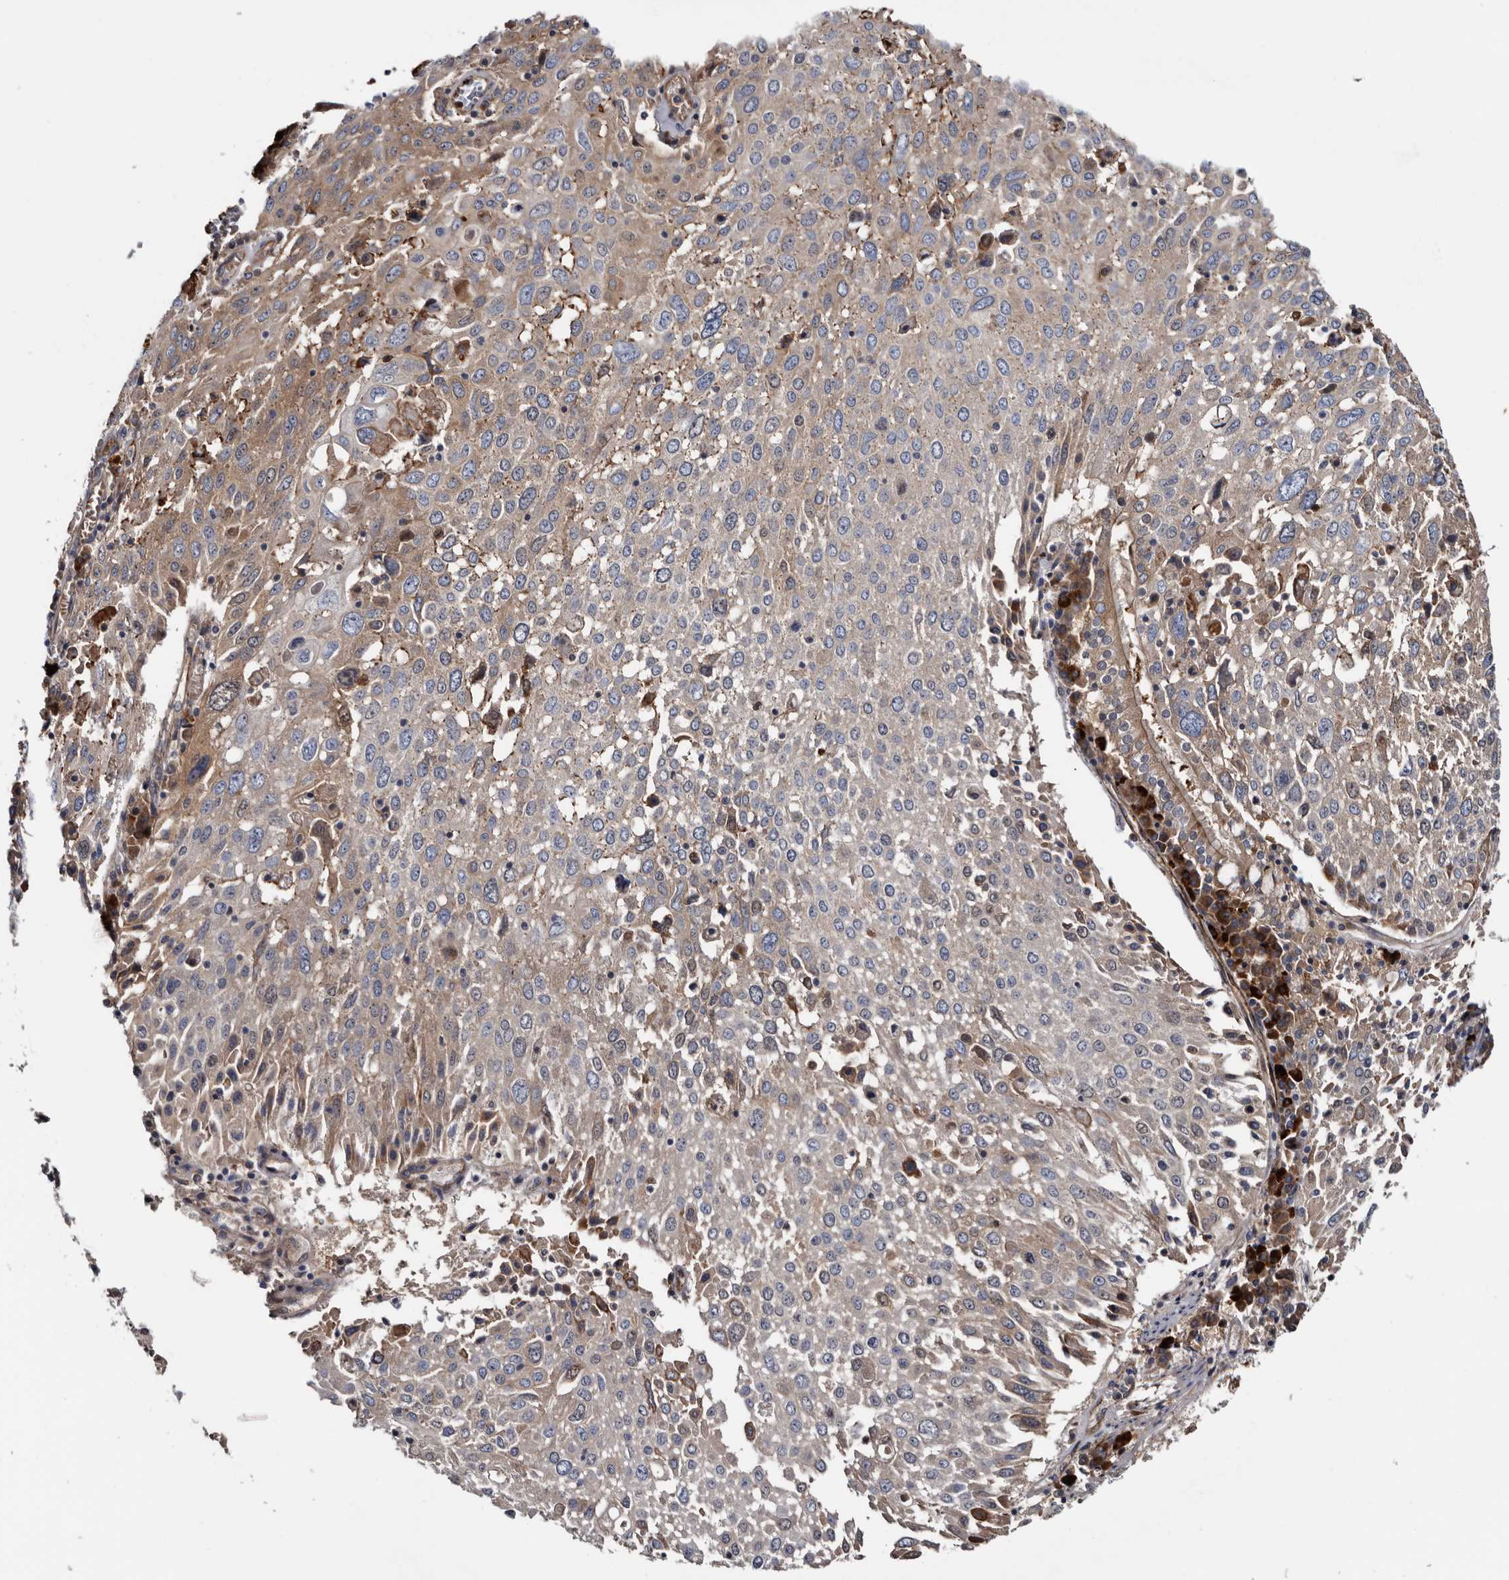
{"staining": {"intensity": "moderate", "quantity": "25%-75%", "location": "cytoplasmic/membranous"}, "tissue": "lung cancer", "cell_type": "Tumor cells", "image_type": "cancer", "snomed": [{"axis": "morphology", "description": "Squamous cell carcinoma, NOS"}, {"axis": "topography", "description": "Lung"}], "caption": "Lung cancer (squamous cell carcinoma) stained with DAB immunohistochemistry (IHC) exhibits medium levels of moderate cytoplasmic/membranous staining in approximately 25%-75% of tumor cells.", "gene": "TSPAN17", "patient": {"sex": "male", "age": 65}}